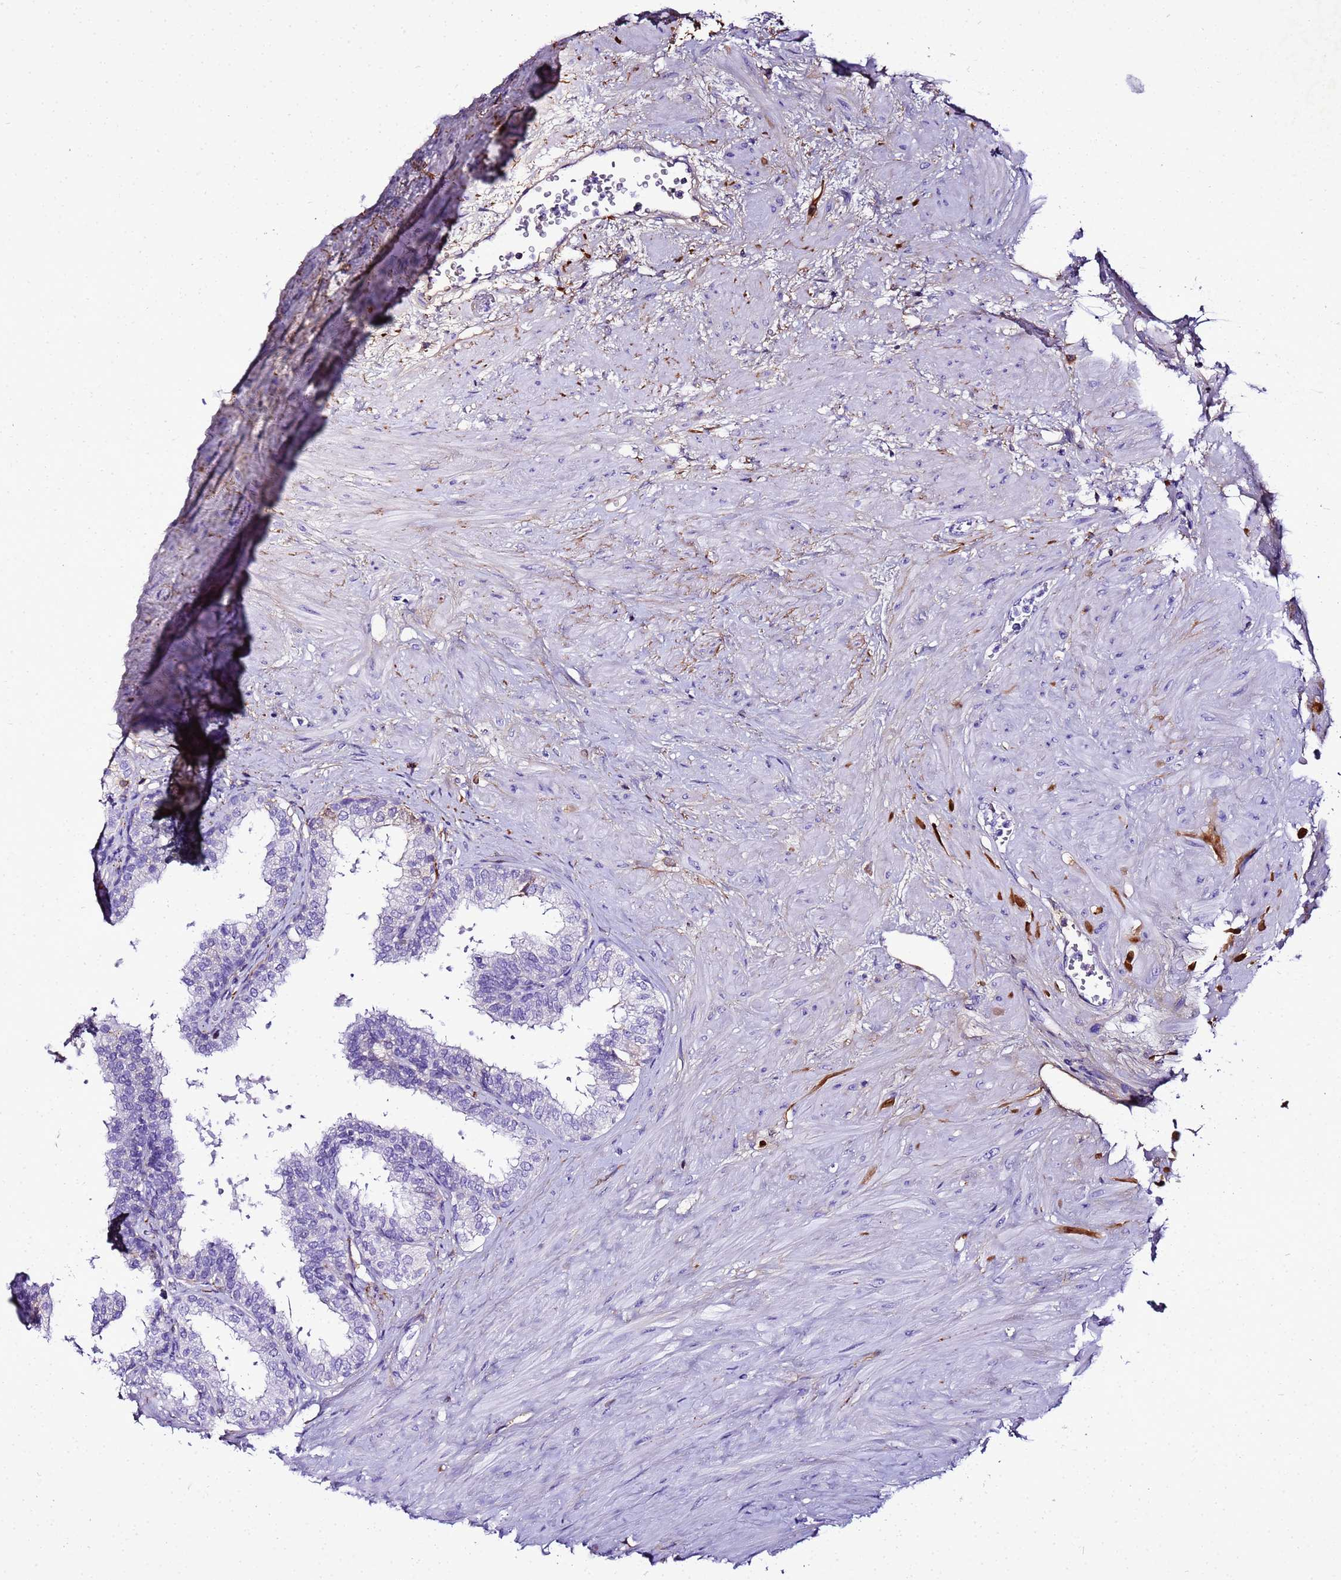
{"staining": {"intensity": "negative", "quantity": "none", "location": "none"}, "tissue": "prostate", "cell_type": "Glandular cells", "image_type": "normal", "snomed": [{"axis": "morphology", "description": "Normal tissue, NOS"}, {"axis": "topography", "description": "Prostate"}], "caption": "DAB (3,3'-diaminobenzidine) immunohistochemical staining of unremarkable prostate demonstrates no significant expression in glandular cells.", "gene": "CFHR1", "patient": {"sex": "male", "age": 48}}